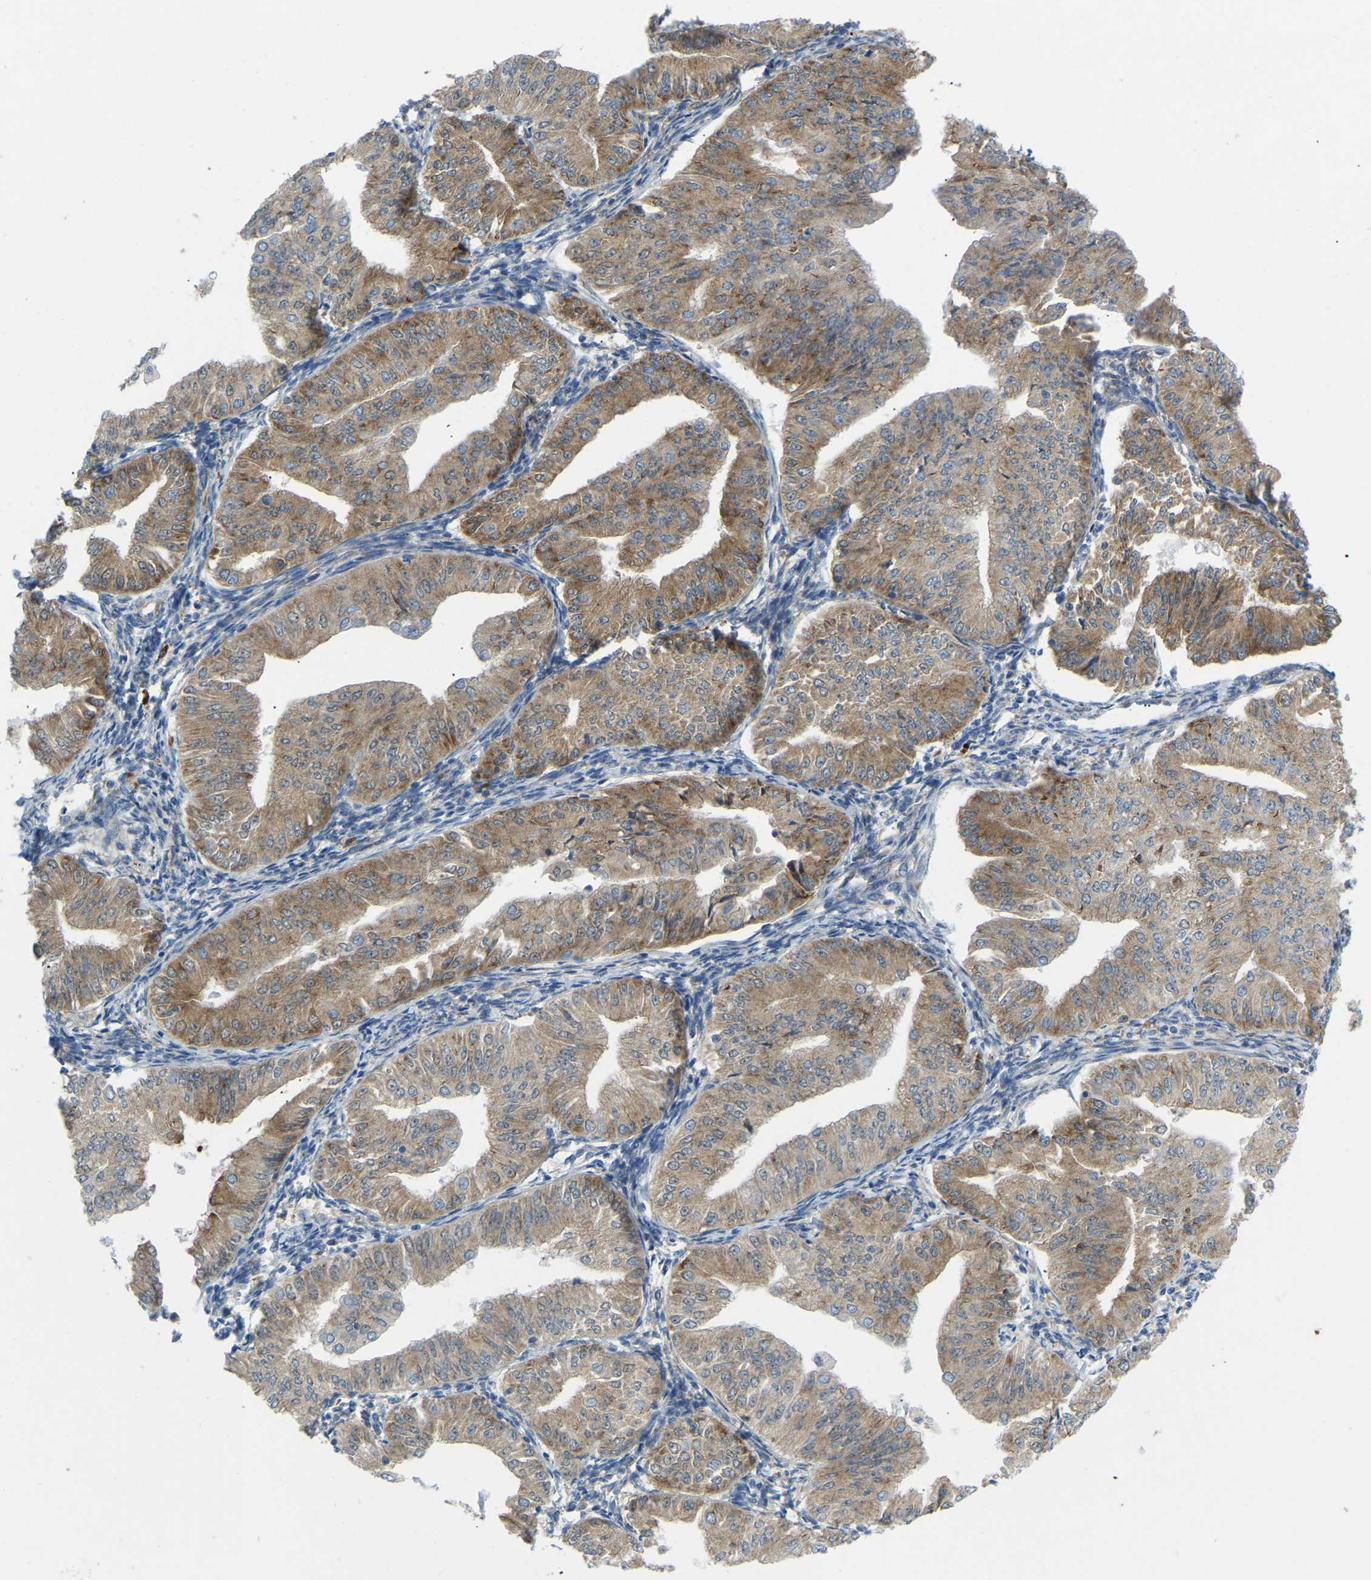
{"staining": {"intensity": "moderate", "quantity": ">75%", "location": "cytoplasmic/membranous"}, "tissue": "endometrial cancer", "cell_type": "Tumor cells", "image_type": "cancer", "snomed": [{"axis": "morphology", "description": "Normal tissue, NOS"}, {"axis": "morphology", "description": "Adenocarcinoma, NOS"}, {"axis": "topography", "description": "Endometrium"}], "caption": "Moderate cytoplasmic/membranous protein staining is seen in approximately >75% of tumor cells in endometrial adenocarcinoma.", "gene": "SND1", "patient": {"sex": "female", "age": 53}}